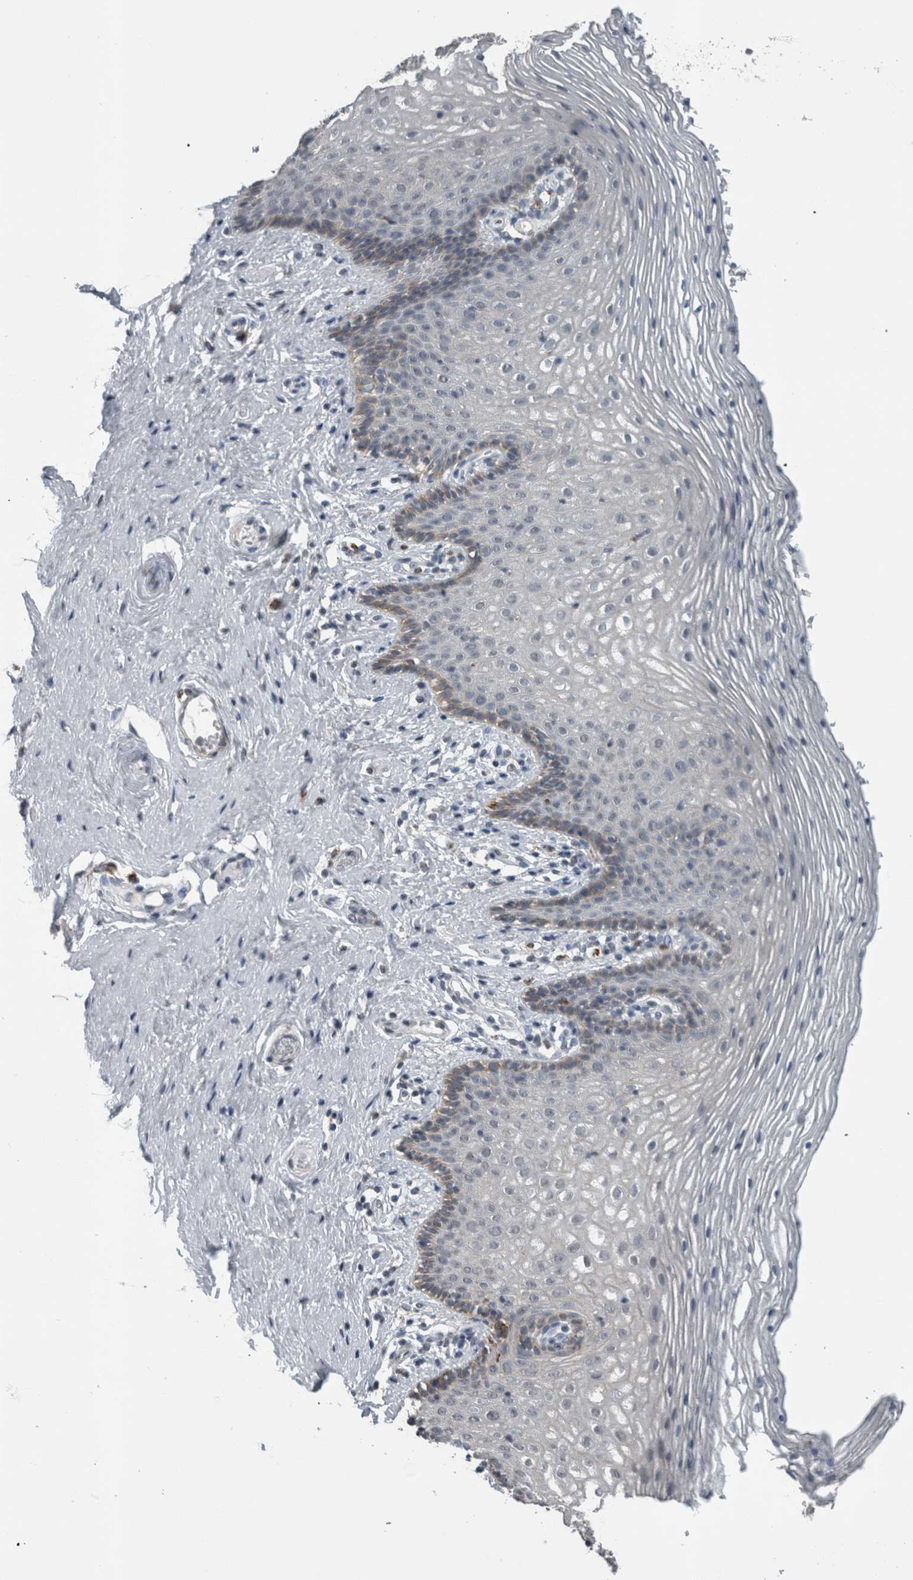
{"staining": {"intensity": "moderate", "quantity": "<25%", "location": "cytoplasmic/membranous"}, "tissue": "vagina", "cell_type": "Squamous epithelial cells", "image_type": "normal", "snomed": [{"axis": "morphology", "description": "Normal tissue, NOS"}, {"axis": "topography", "description": "Vagina"}], "caption": "Protein positivity by immunohistochemistry exhibits moderate cytoplasmic/membranous staining in approximately <25% of squamous epithelial cells in unremarkable vagina.", "gene": "ACSF2", "patient": {"sex": "female", "age": 32}}